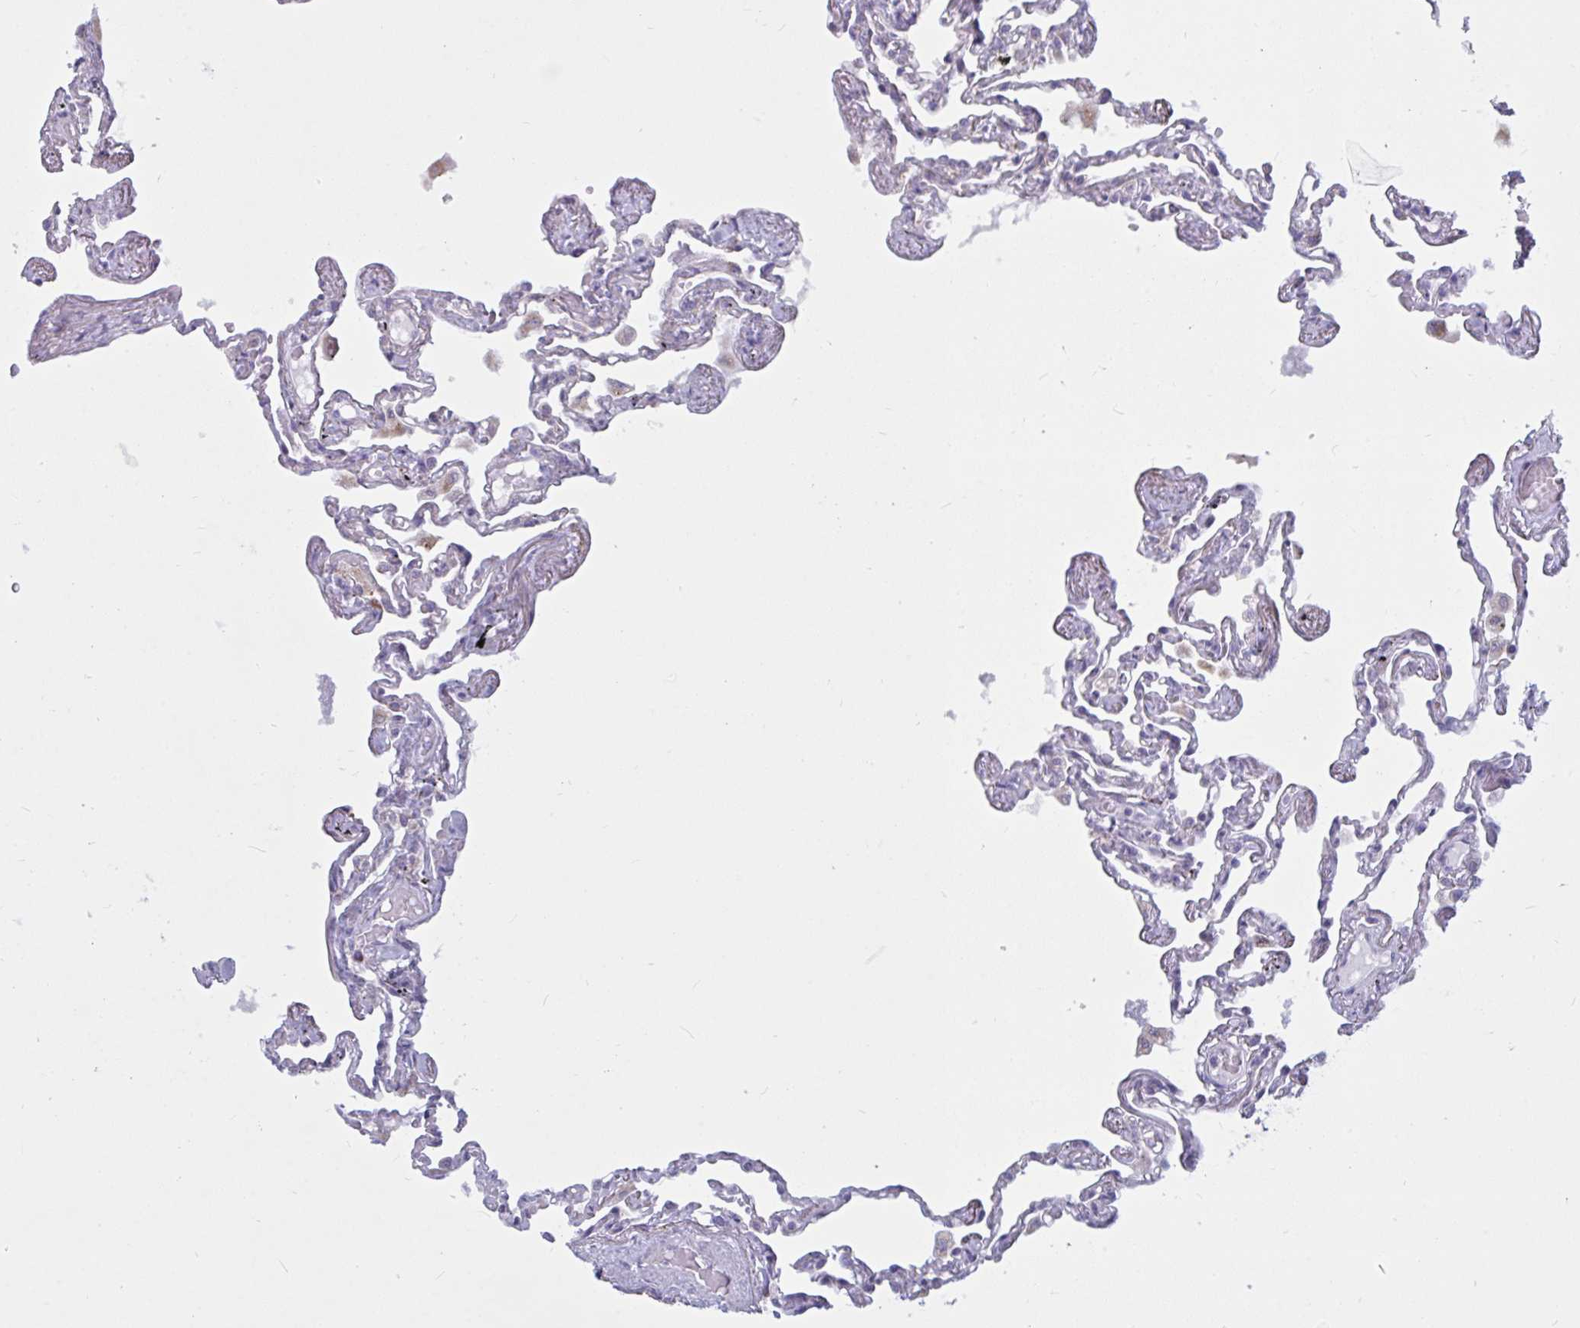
{"staining": {"intensity": "negative", "quantity": "none", "location": "none"}, "tissue": "lung", "cell_type": "Alveolar cells", "image_type": "normal", "snomed": [{"axis": "morphology", "description": "Normal tissue, NOS"}, {"axis": "topography", "description": "Lung"}], "caption": "This is an IHC histopathology image of benign lung. There is no staining in alveolar cells.", "gene": "ATG9A", "patient": {"sex": "female", "age": 67}}